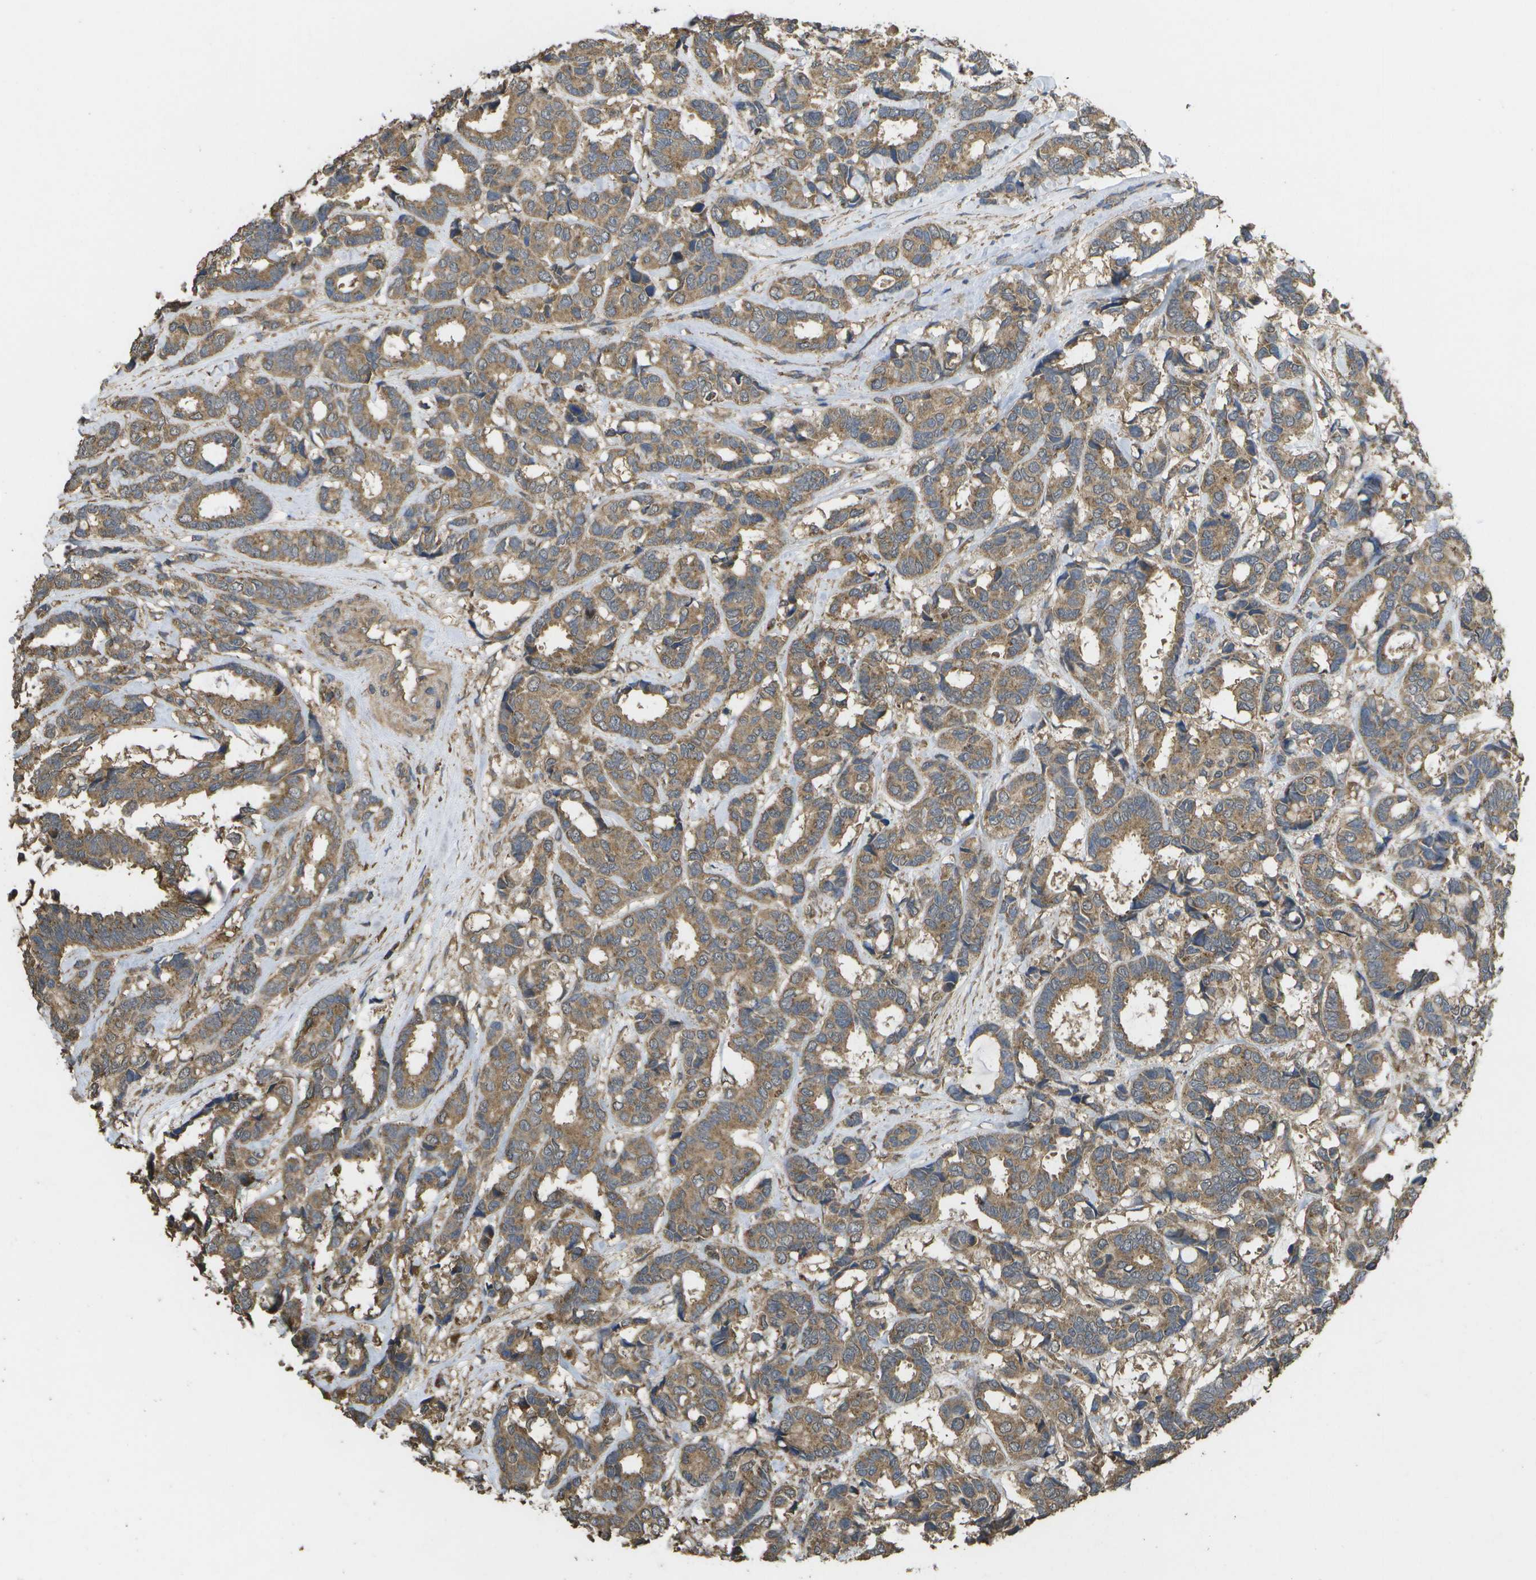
{"staining": {"intensity": "moderate", "quantity": ">75%", "location": "cytoplasmic/membranous"}, "tissue": "breast cancer", "cell_type": "Tumor cells", "image_type": "cancer", "snomed": [{"axis": "morphology", "description": "Duct carcinoma"}, {"axis": "topography", "description": "Breast"}], "caption": "There is medium levels of moderate cytoplasmic/membranous expression in tumor cells of breast cancer (invasive ductal carcinoma), as demonstrated by immunohistochemical staining (brown color).", "gene": "SACS", "patient": {"sex": "female", "age": 87}}